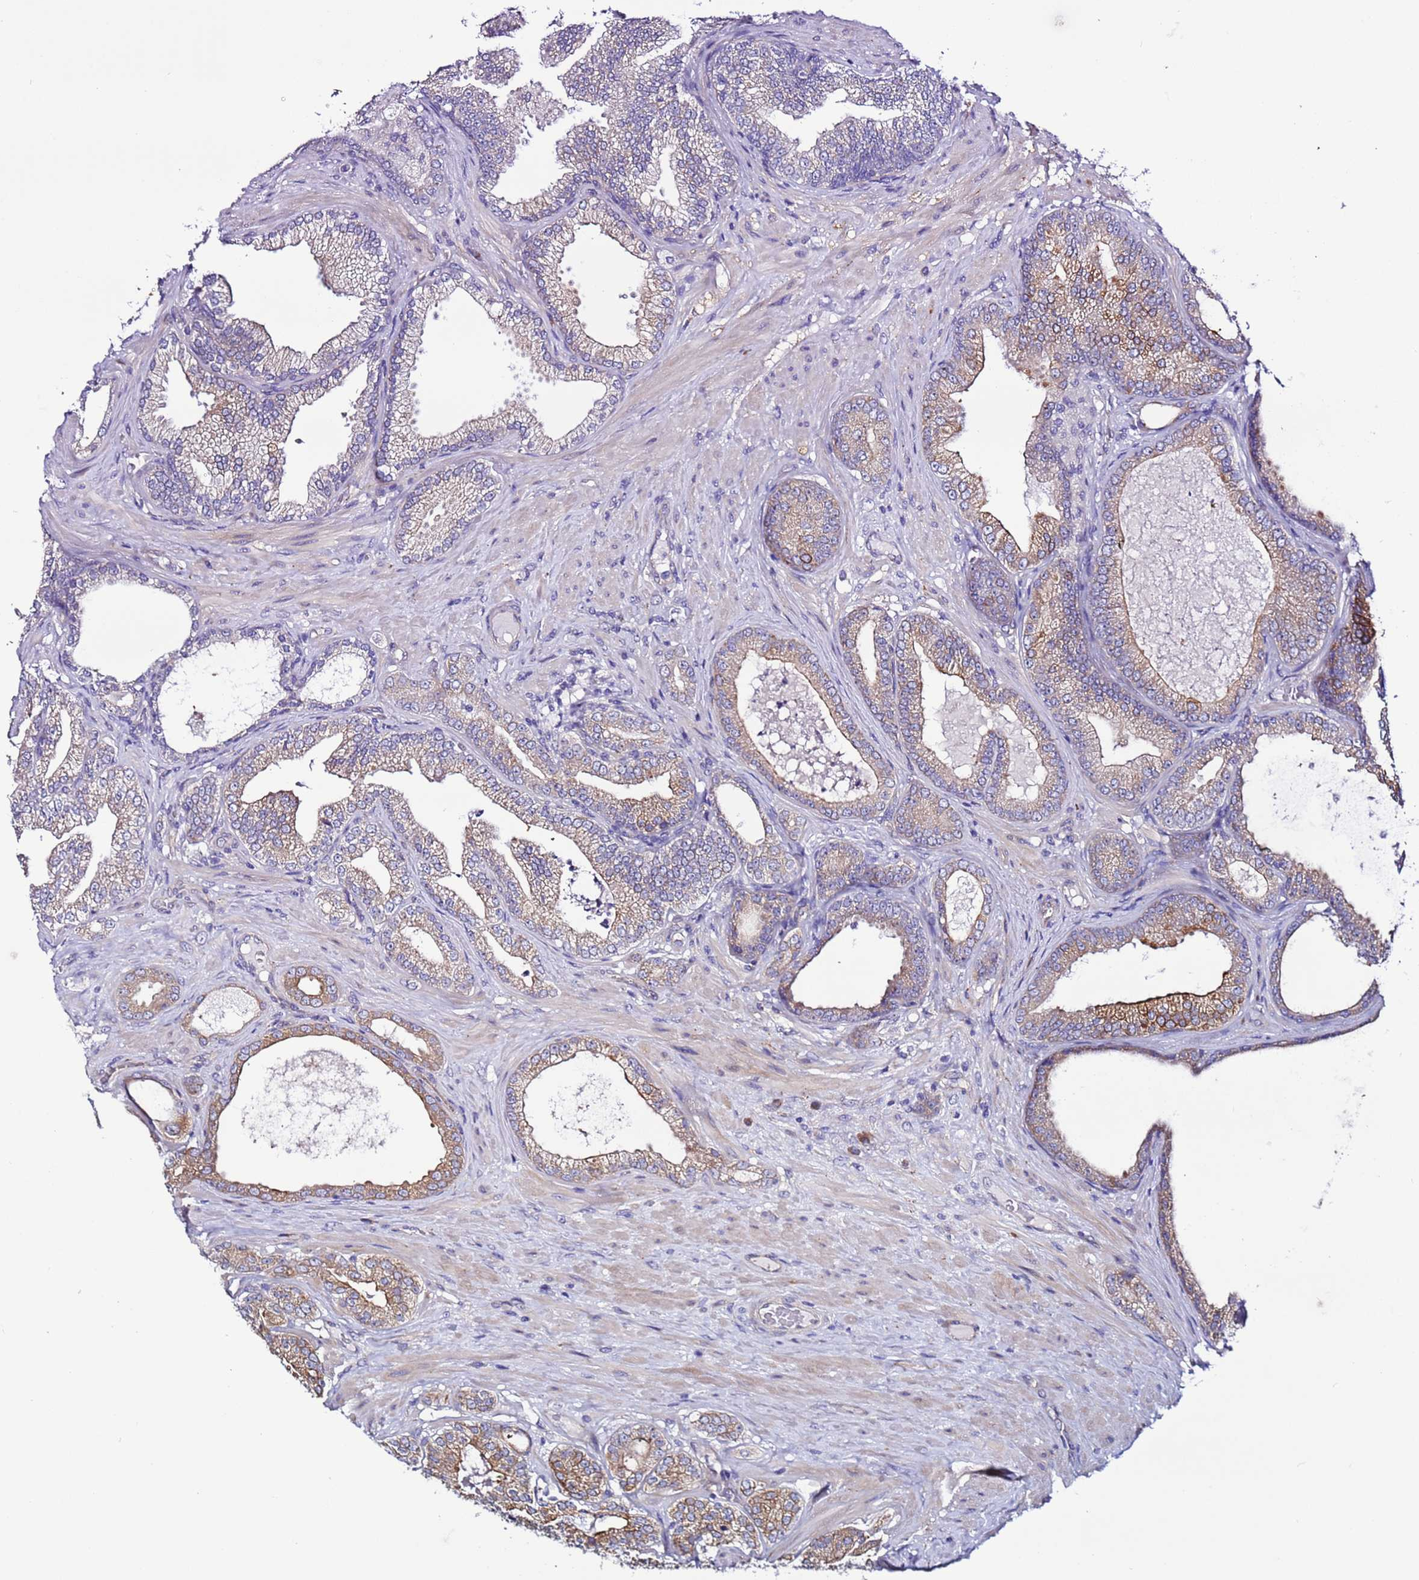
{"staining": {"intensity": "moderate", "quantity": "25%-75%", "location": "cytoplasmic/membranous"}, "tissue": "prostate cancer", "cell_type": "Tumor cells", "image_type": "cancer", "snomed": [{"axis": "morphology", "description": "Adenocarcinoma, Low grade"}, {"axis": "topography", "description": "Prostate"}], "caption": "Human adenocarcinoma (low-grade) (prostate) stained for a protein (brown) reveals moderate cytoplasmic/membranous positive expression in about 25%-75% of tumor cells.", "gene": "SPCS1", "patient": {"sex": "male", "age": 63}}